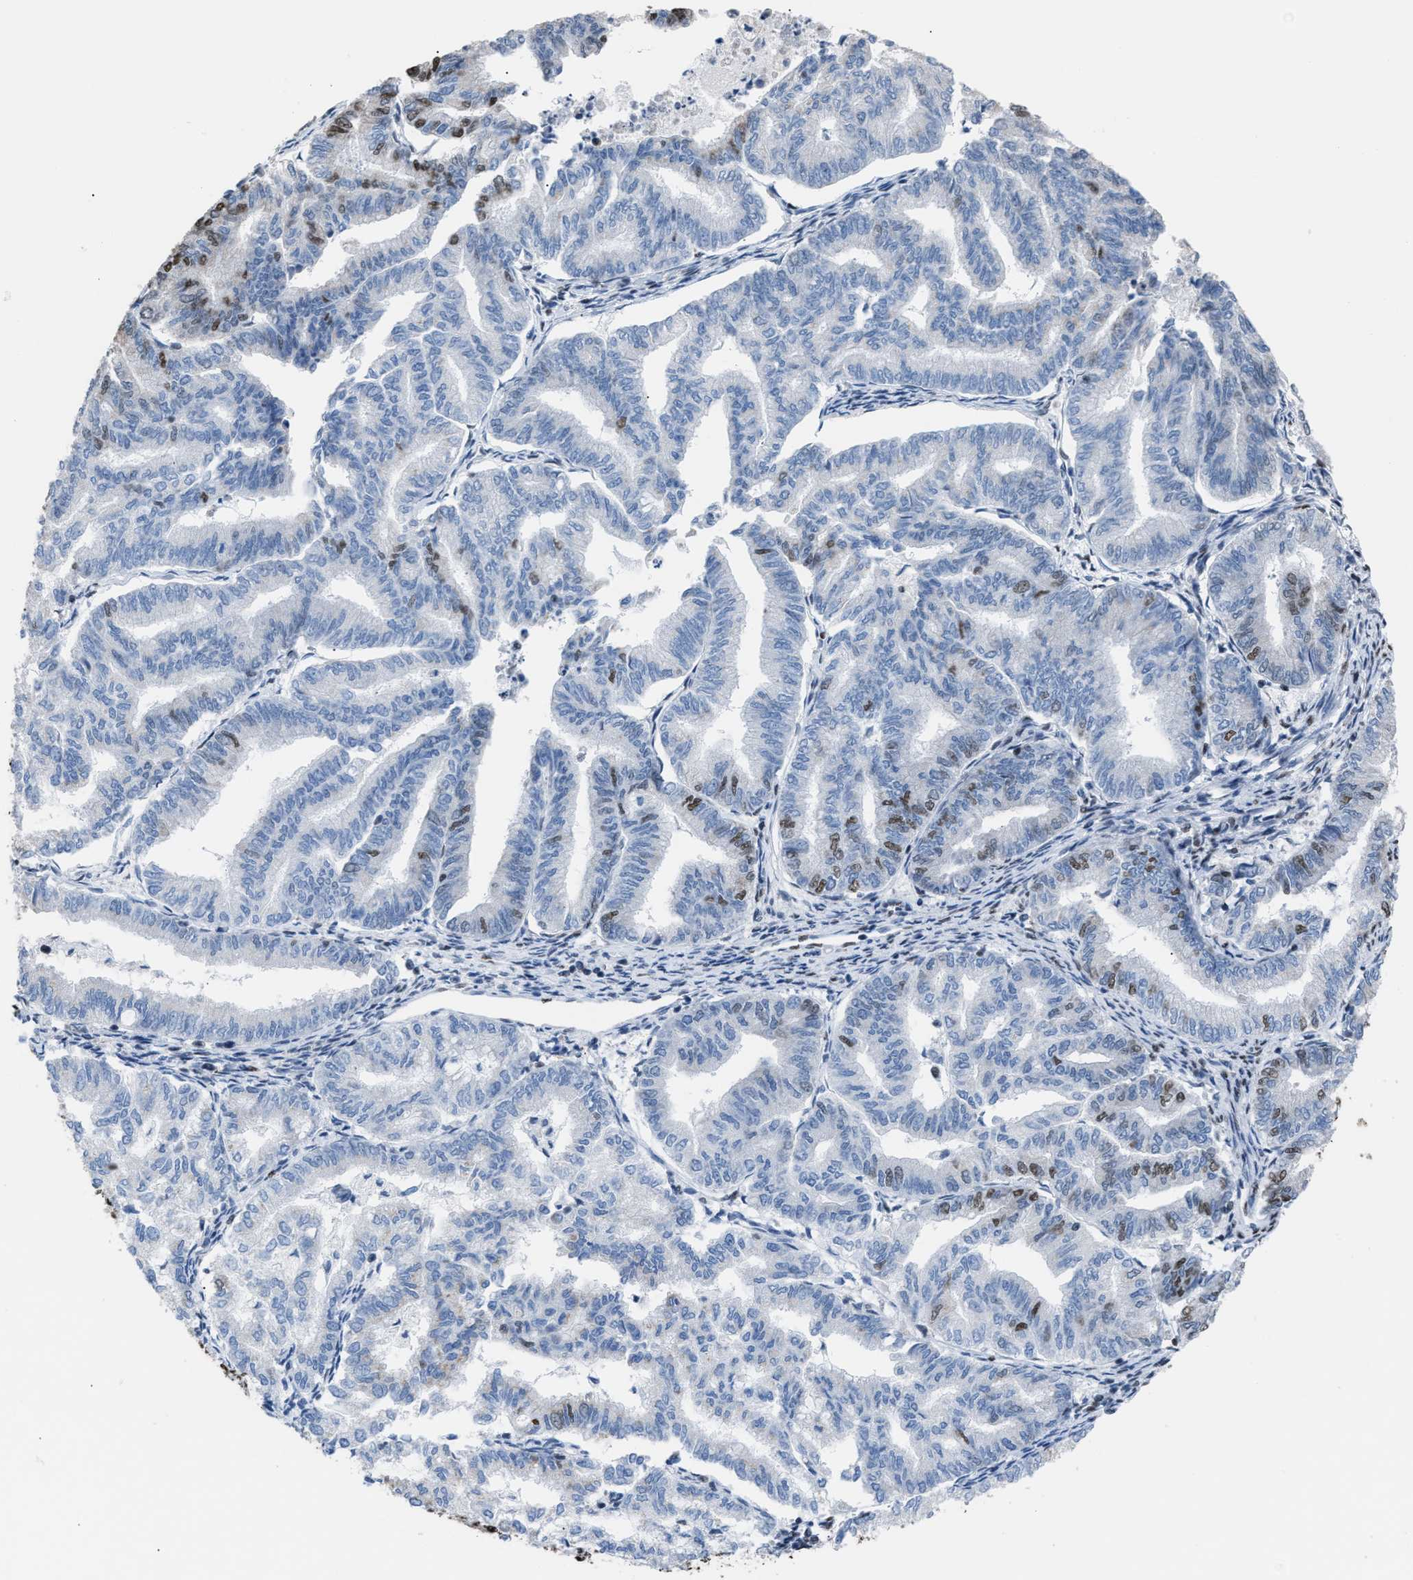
{"staining": {"intensity": "moderate", "quantity": "<25%", "location": "nuclear"}, "tissue": "endometrial cancer", "cell_type": "Tumor cells", "image_type": "cancer", "snomed": [{"axis": "morphology", "description": "Adenocarcinoma, NOS"}, {"axis": "topography", "description": "Endometrium"}], "caption": "Immunohistochemistry photomicrograph of human adenocarcinoma (endometrial) stained for a protein (brown), which shows low levels of moderate nuclear positivity in approximately <25% of tumor cells.", "gene": "CCAR2", "patient": {"sex": "female", "age": 79}}